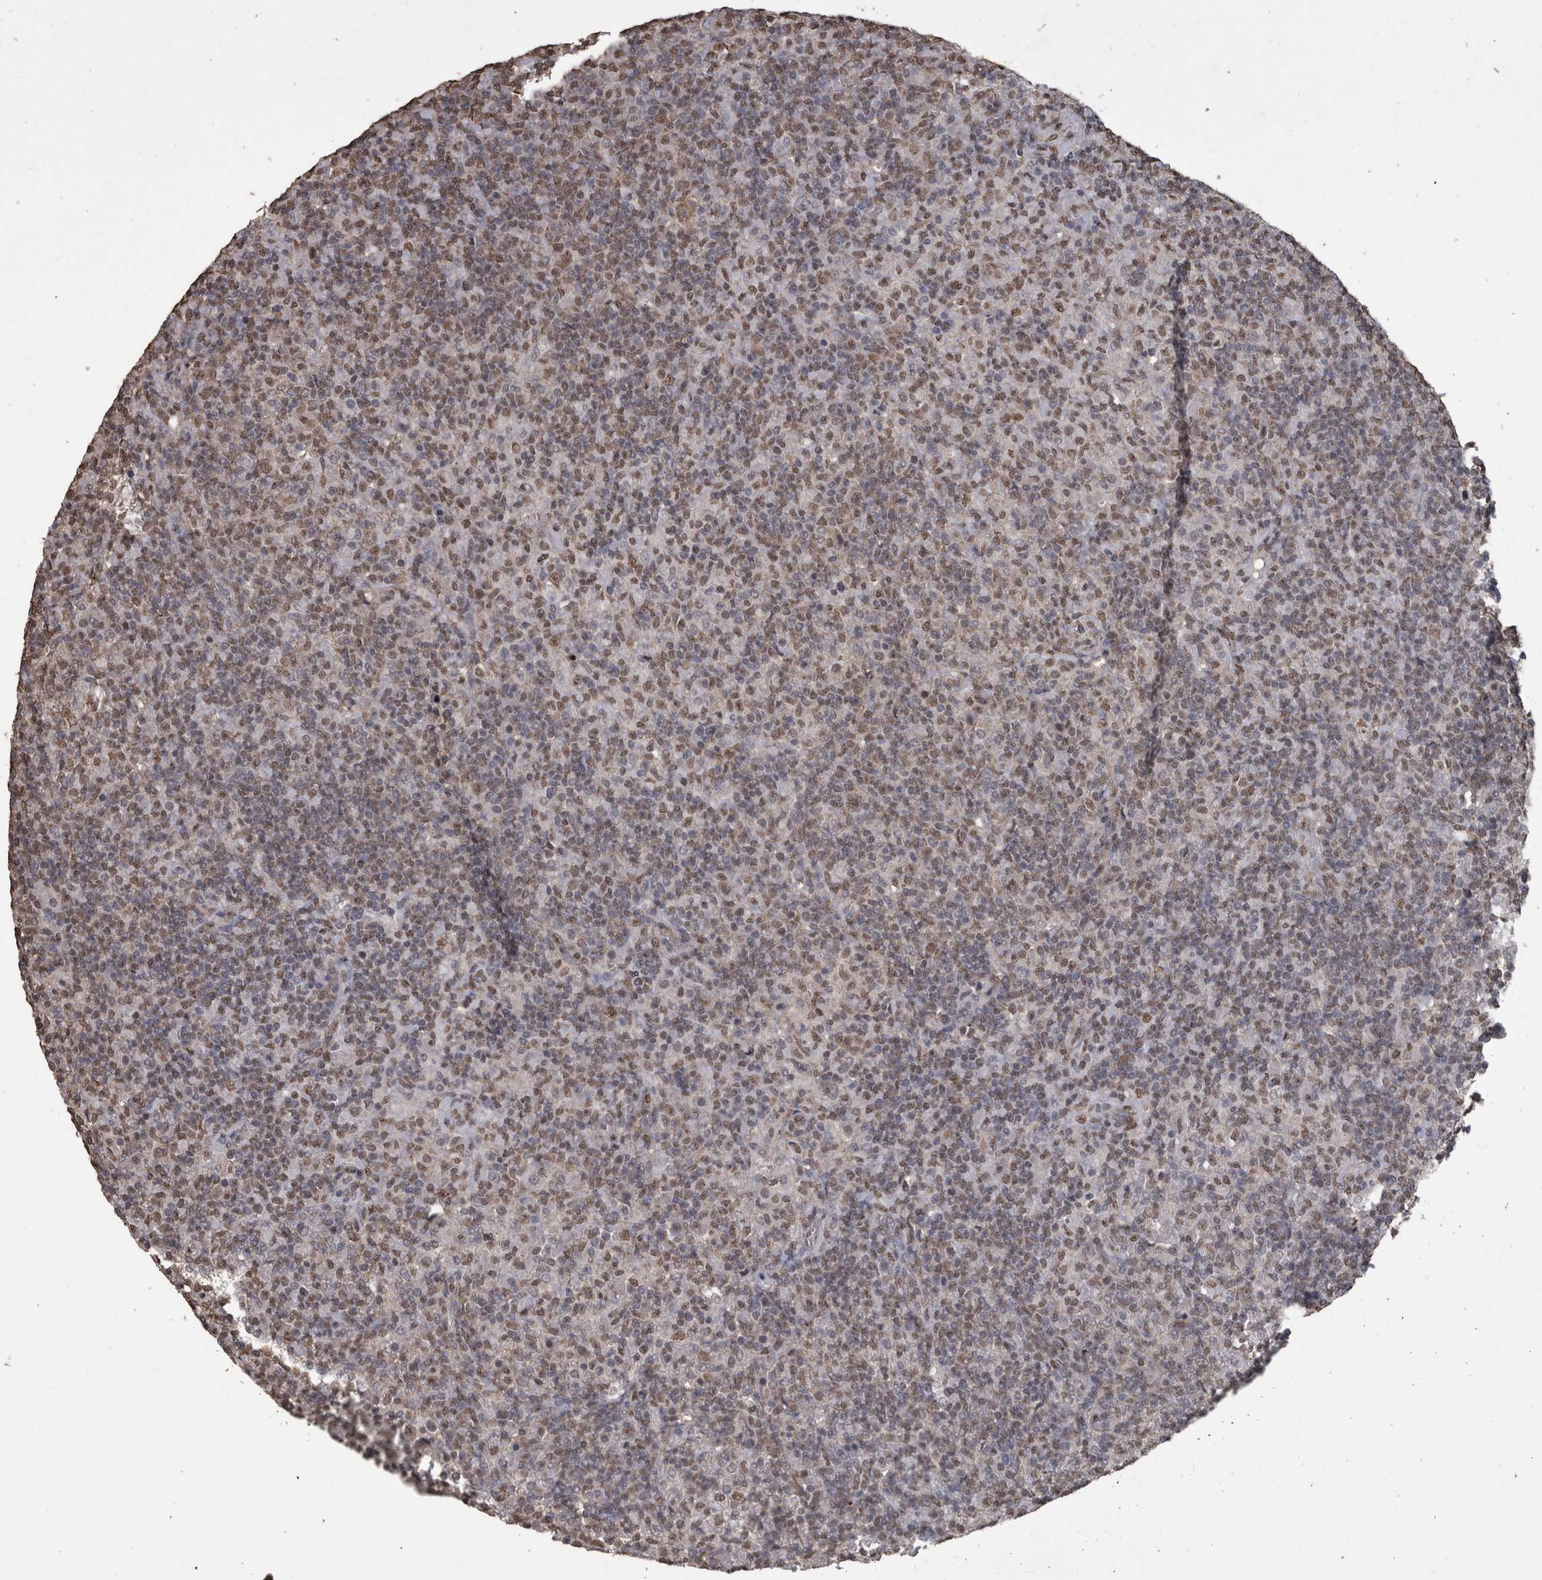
{"staining": {"intensity": "weak", "quantity": ">75%", "location": "nuclear"}, "tissue": "lymphoma", "cell_type": "Tumor cells", "image_type": "cancer", "snomed": [{"axis": "morphology", "description": "Hodgkin's disease, NOS"}, {"axis": "topography", "description": "Lymph node"}], "caption": "Hodgkin's disease stained for a protein (brown) reveals weak nuclear positive staining in about >75% of tumor cells.", "gene": "SMAD7", "patient": {"sex": "male", "age": 70}}